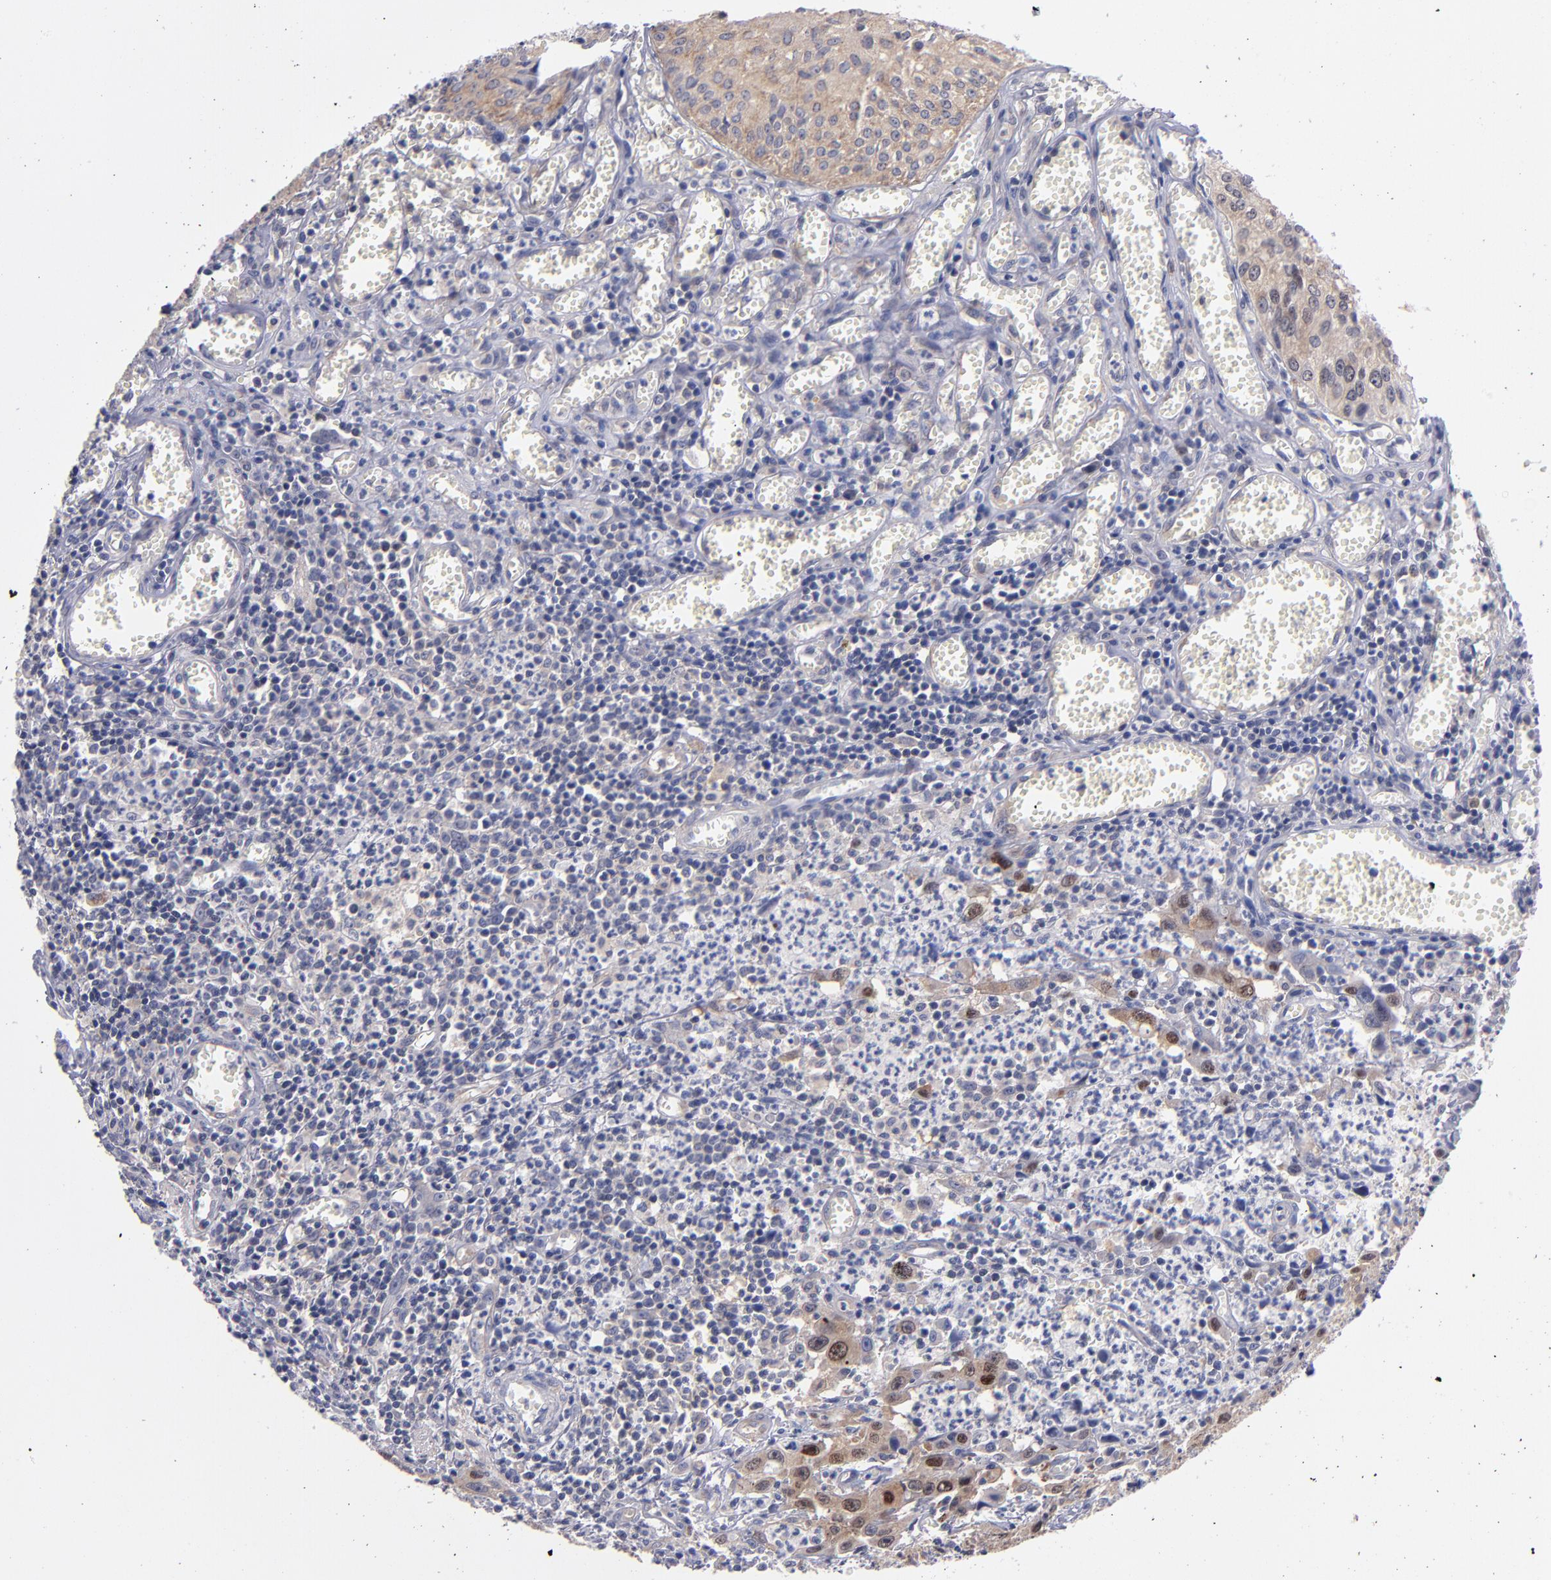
{"staining": {"intensity": "moderate", "quantity": ">75%", "location": "cytoplasmic/membranous"}, "tissue": "urothelial cancer", "cell_type": "Tumor cells", "image_type": "cancer", "snomed": [{"axis": "morphology", "description": "Urothelial carcinoma, High grade"}, {"axis": "topography", "description": "Urinary bladder"}], "caption": "Human urothelial carcinoma (high-grade) stained with a brown dye exhibits moderate cytoplasmic/membranous positive positivity in about >75% of tumor cells.", "gene": "EIF3L", "patient": {"sex": "male", "age": 66}}